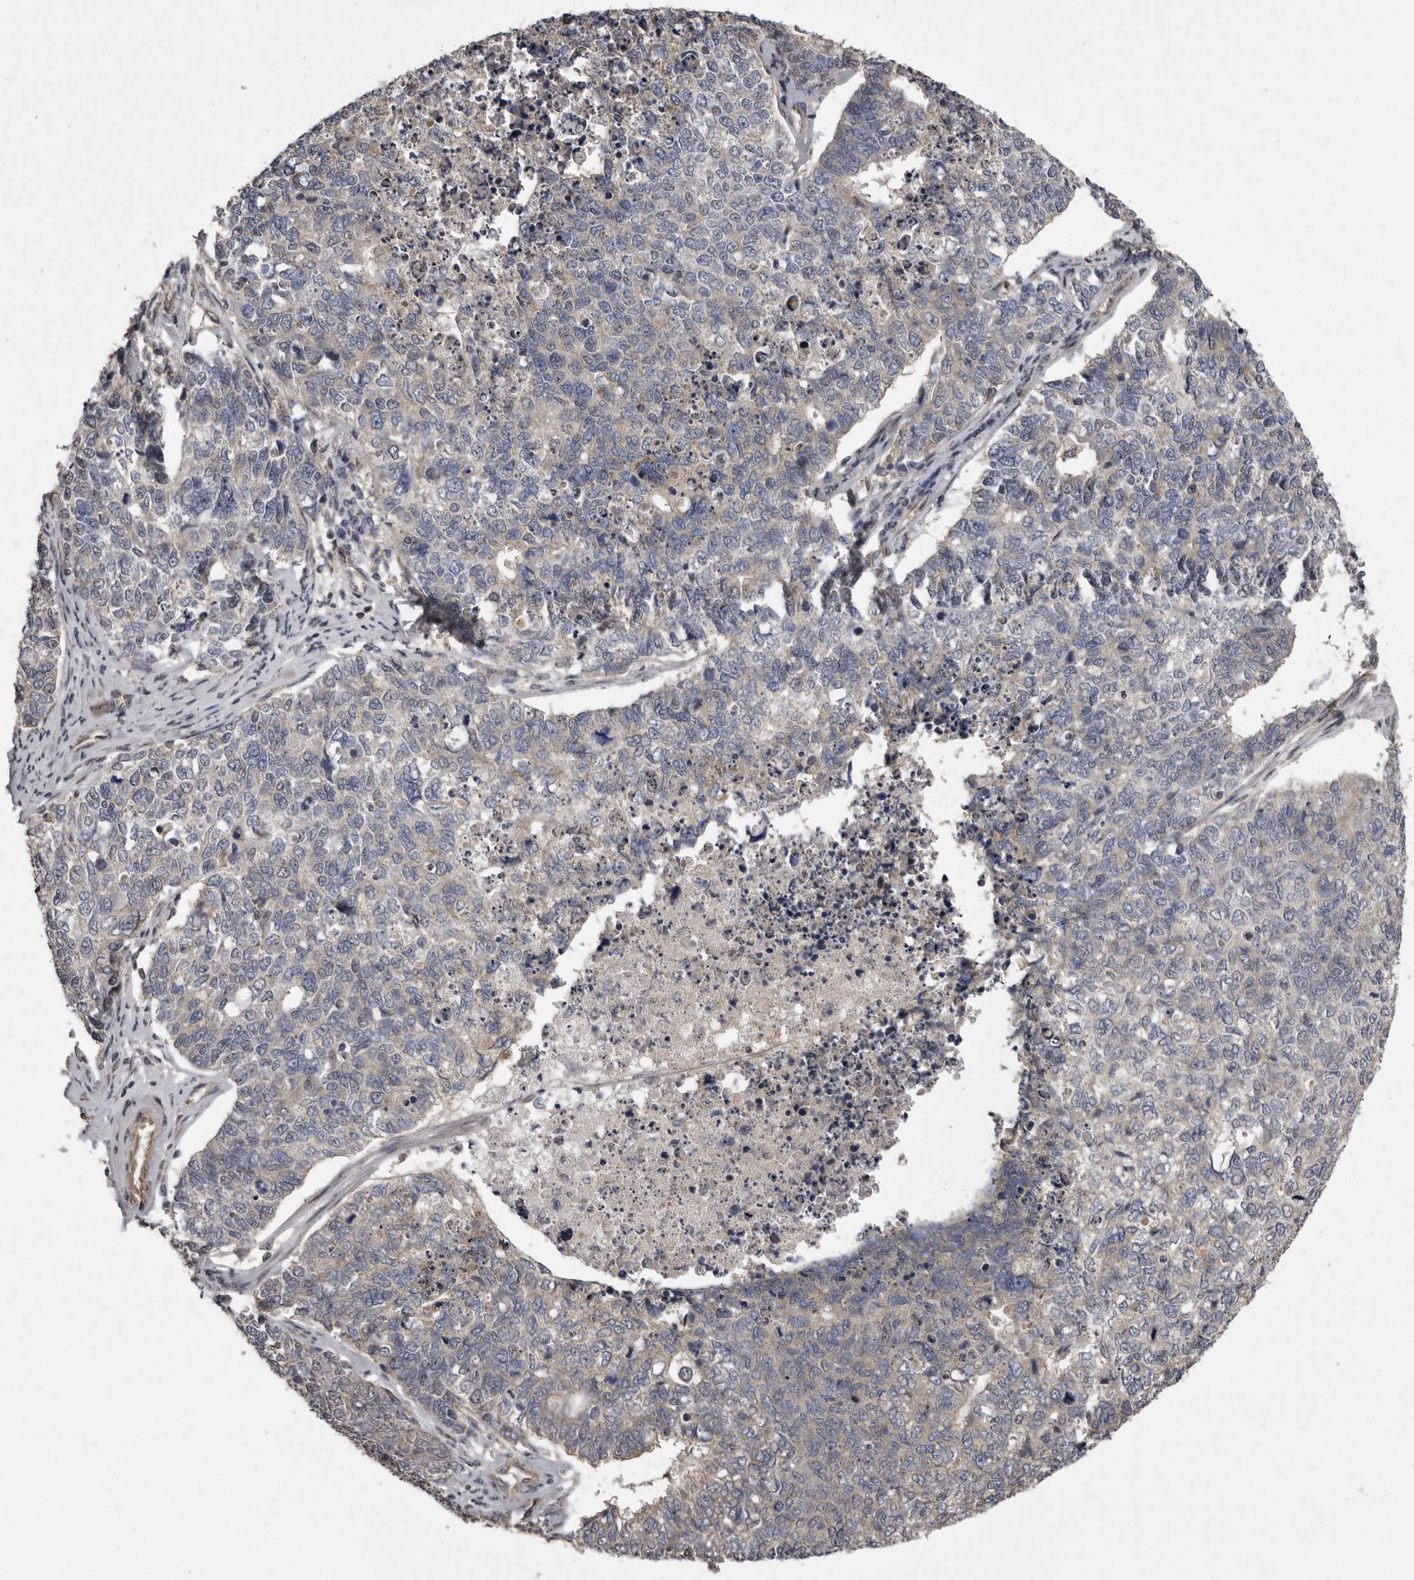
{"staining": {"intensity": "negative", "quantity": "none", "location": "none"}, "tissue": "cervical cancer", "cell_type": "Tumor cells", "image_type": "cancer", "snomed": [{"axis": "morphology", "description": "Squamous cell carcinoma, NOS"}, {"axis": "topography", "description": "Cervix"}], "caption": "IHC of human squamous cell carcinoma (cervical) demonstrates no expression in tumor cells.", "gene": "ARMCX1", "patient": {"sex": "female", "age": 63}}